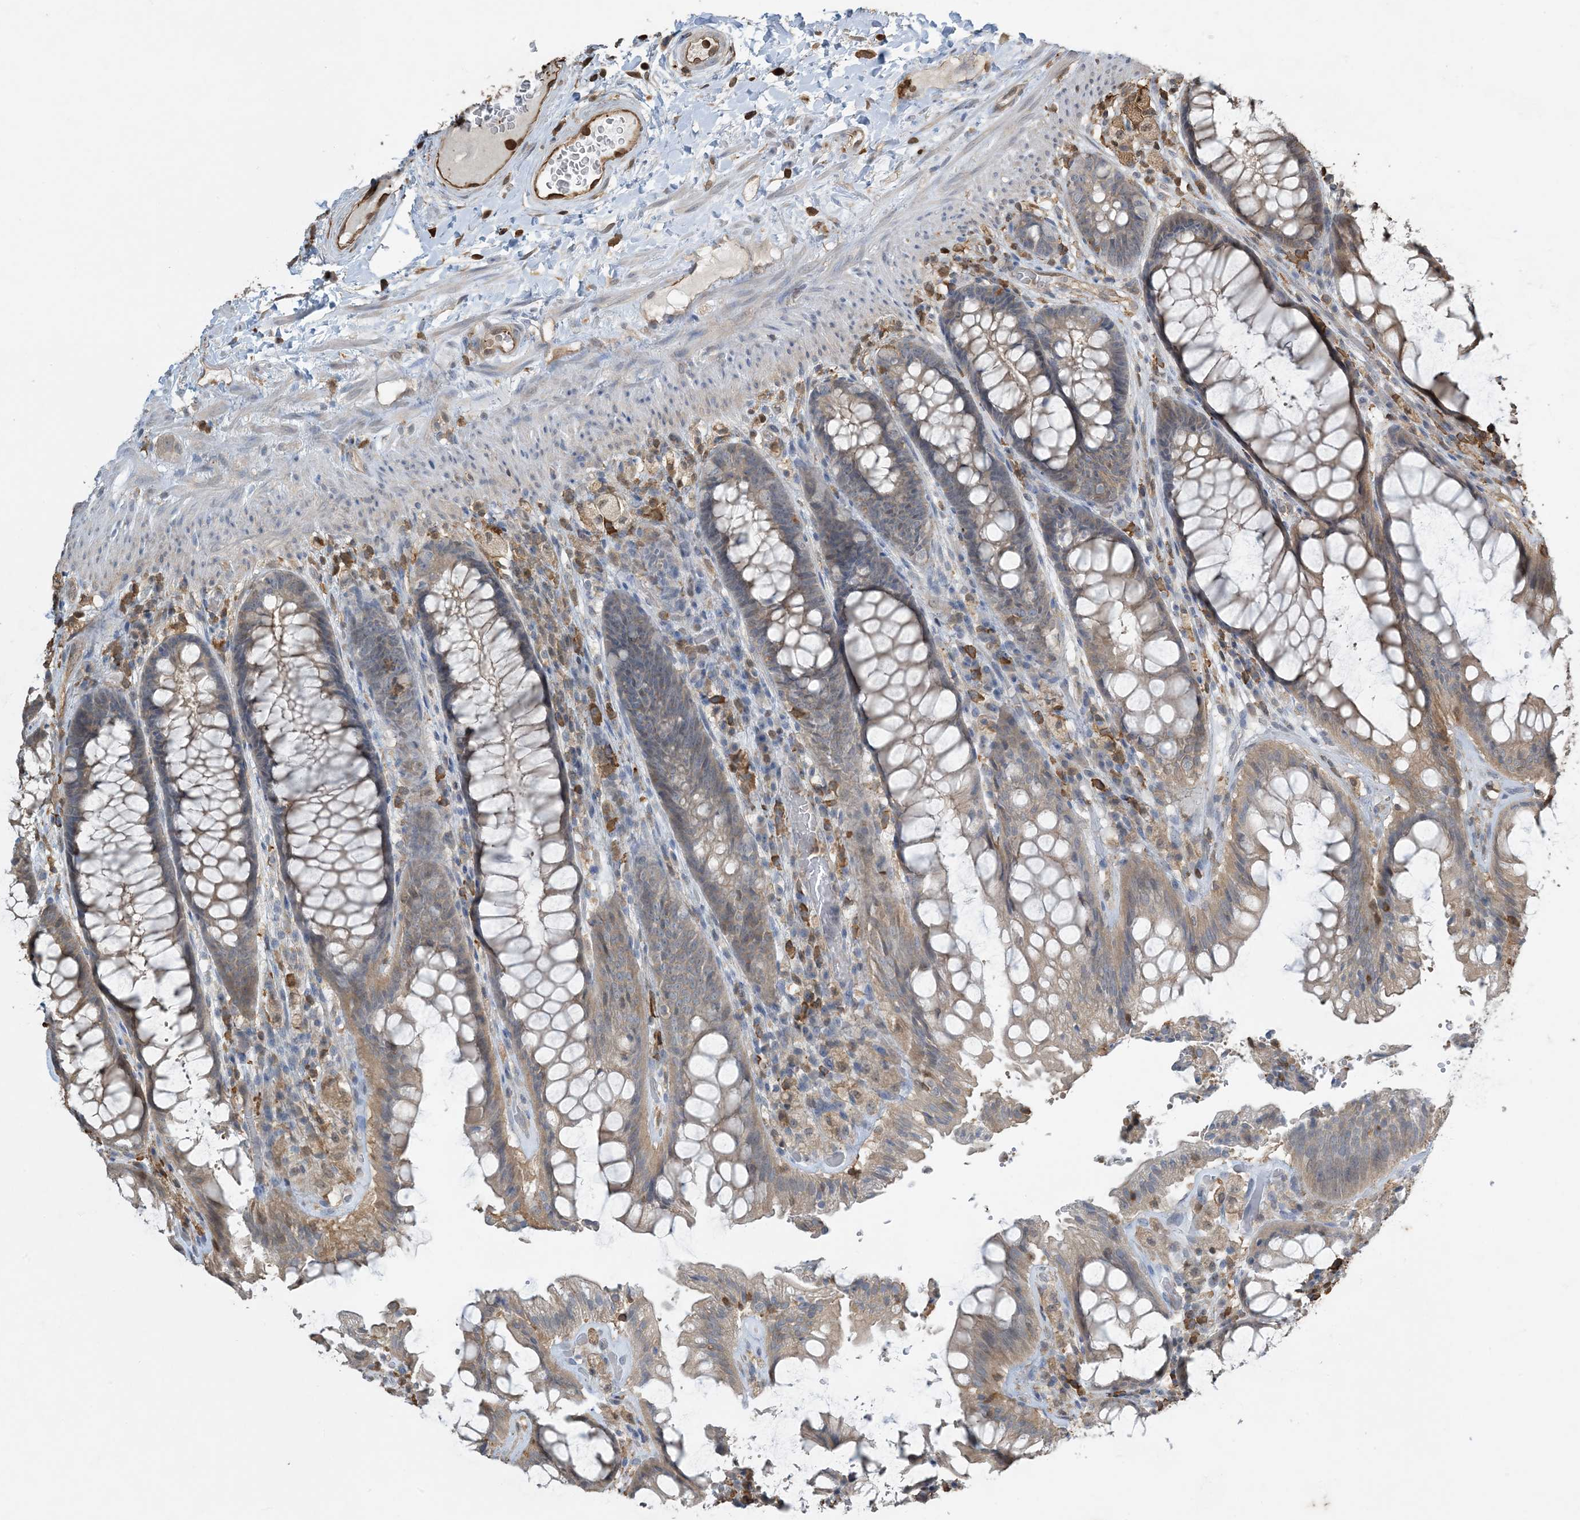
{"staining": {"intensity": "moderate", "quantity": "<25%", "location": "cytoplasmic/membranous"}, "tissue": "rectum", "cell_type": "Glandular cells", "image_type": "normal", "snomed": [{"axis": "morphology", "description": "Normal tissue, NOS"}, {"axis": "topography", "description": "Rectum"}], "caption": "Immunohistochemistry of normal rectum reveals low levels of moderate cytoplasmic/membranous staining in approximately <25% of glandular cells.", "gene": "TMSB4X", "patient": {"sex": "female", "age": 46}}